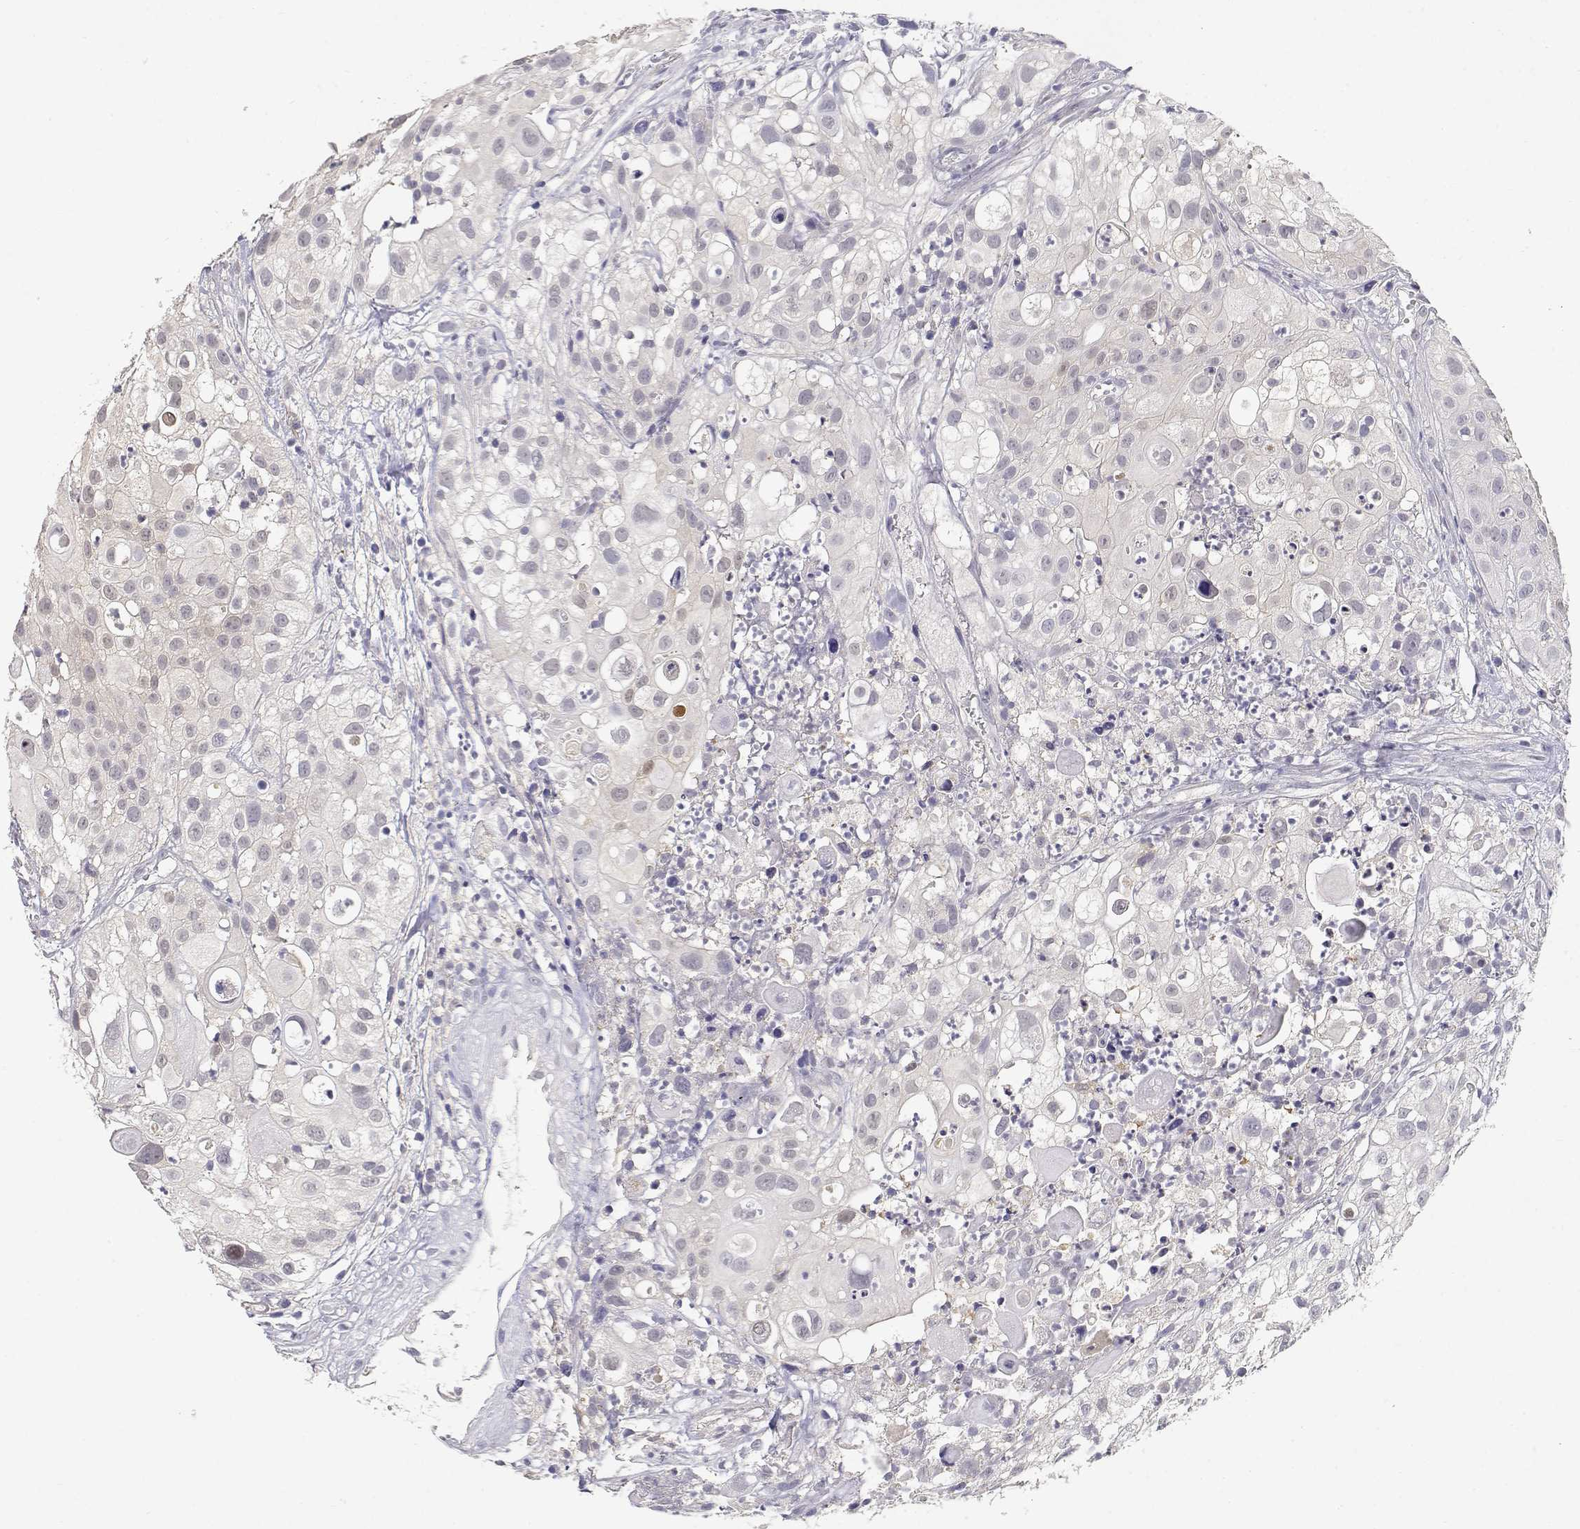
{"staining": {"intensity": "negative", "quantity": "none", "location": "none"}, "tissue": "urothelial cancer", "cell_type": "Tumor cells", "image_type": "cancer", "snomed": [{"axis": "morphology", "description": "Urothelial carcinoma, High grade"}, {"axis": "topography", "description": "Urinary bladder"}], "caption": "Tumor cells are negative for protein expression in human urothelial carcinoma (high-grade). (Immunohistochemistry, brightfield microscopy, high magnification).", "gene": "ADA", "patient": {"sex": "female", "age": 79}}